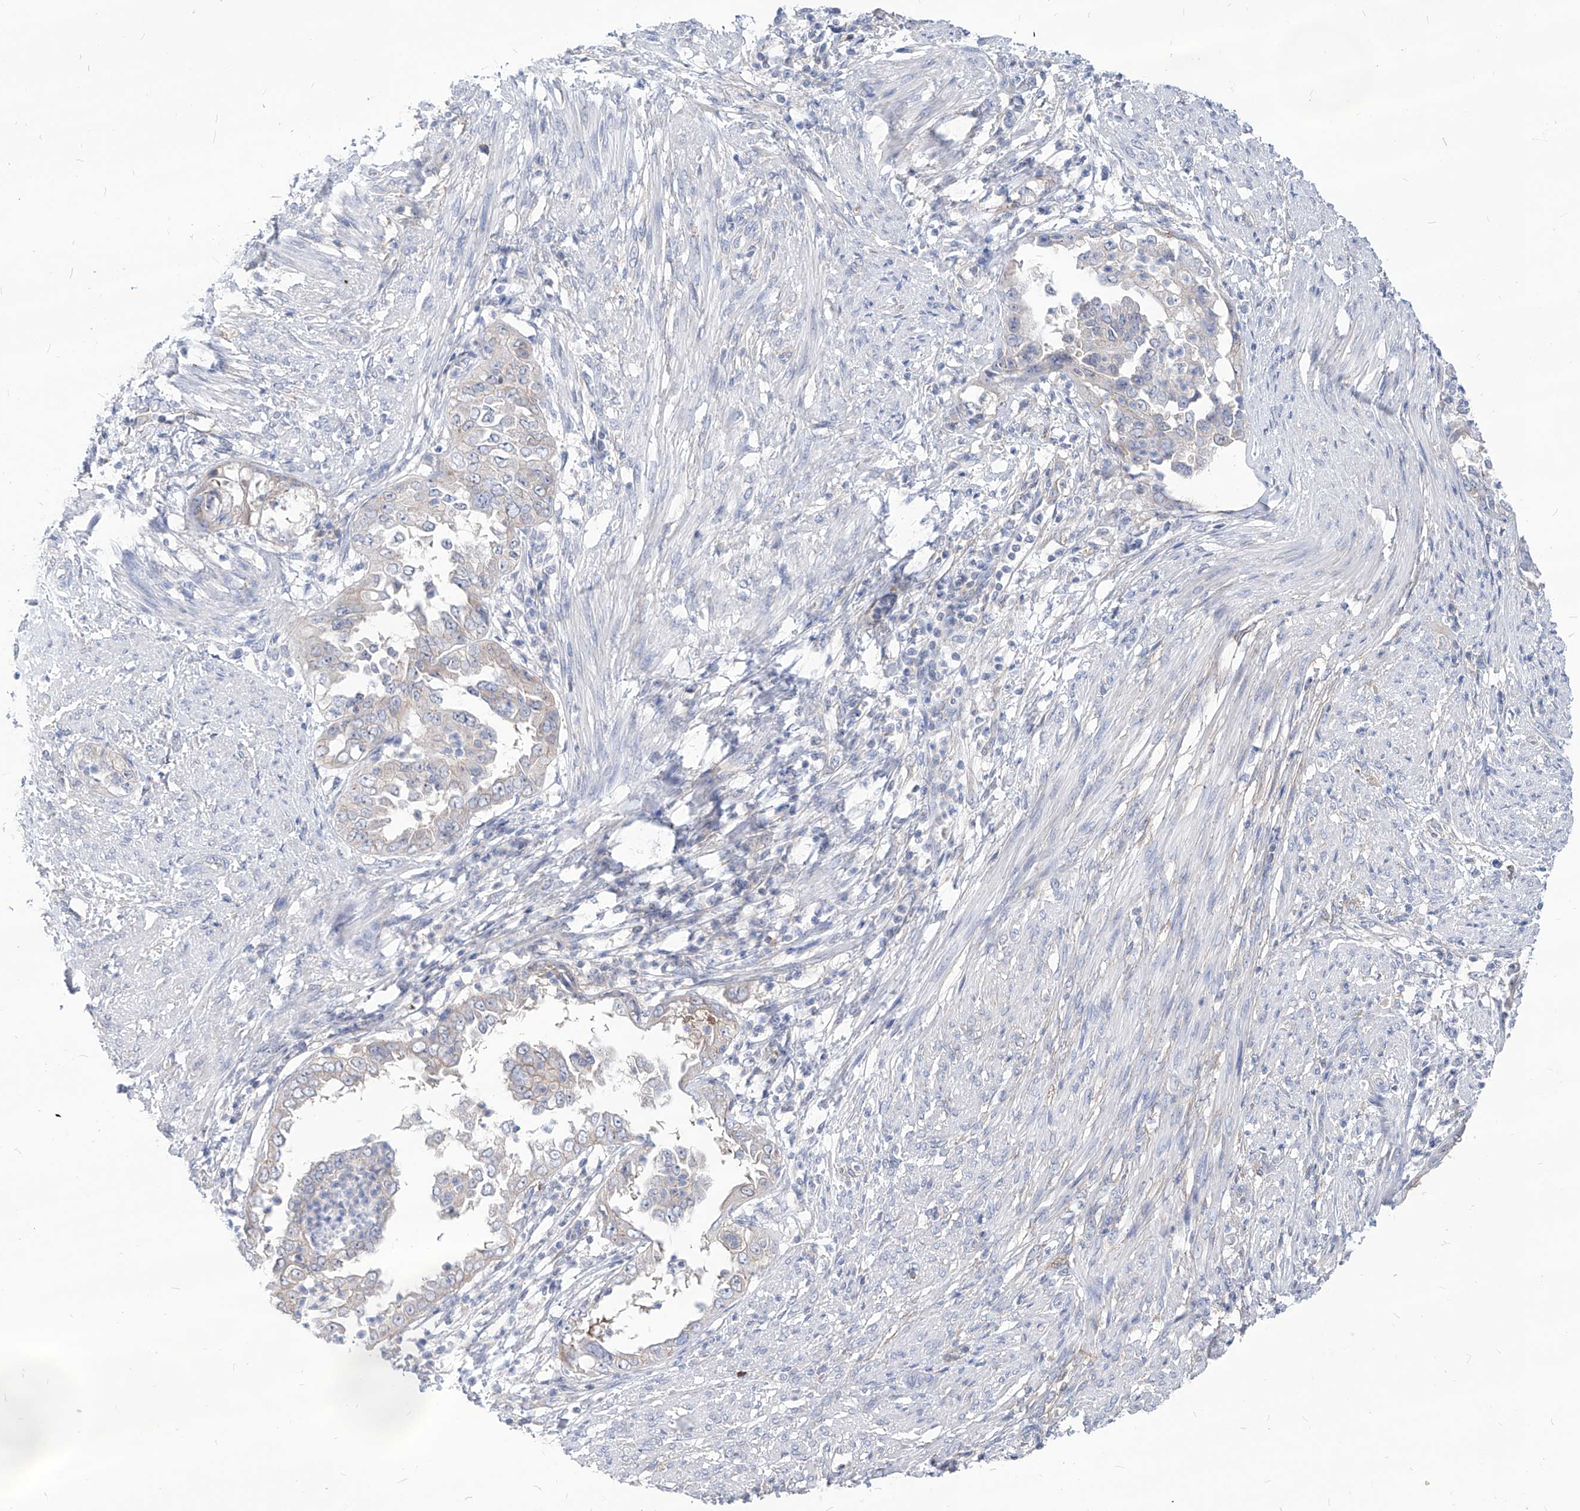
{"staining": {"intensity": "negative", "quantity": "none", "location": "none"}, "tissue": "endometrial cancer", "cell_type": "Tumor cells", "image_type": "cancer", "snomed": [{"axis": "morphology", "description": "Adenocarcinoma, NOS"}, {"axis": "topography", "description": "Endometrium"}], "caption": "DAB (3,3'-diaminobenzidine) immunohistochemical staining of human endometrial adenocarcinoma shows no significant staining in tumor cells.", "gene": "AKAP10", "patient": {"sex": "female", "age": 85}}